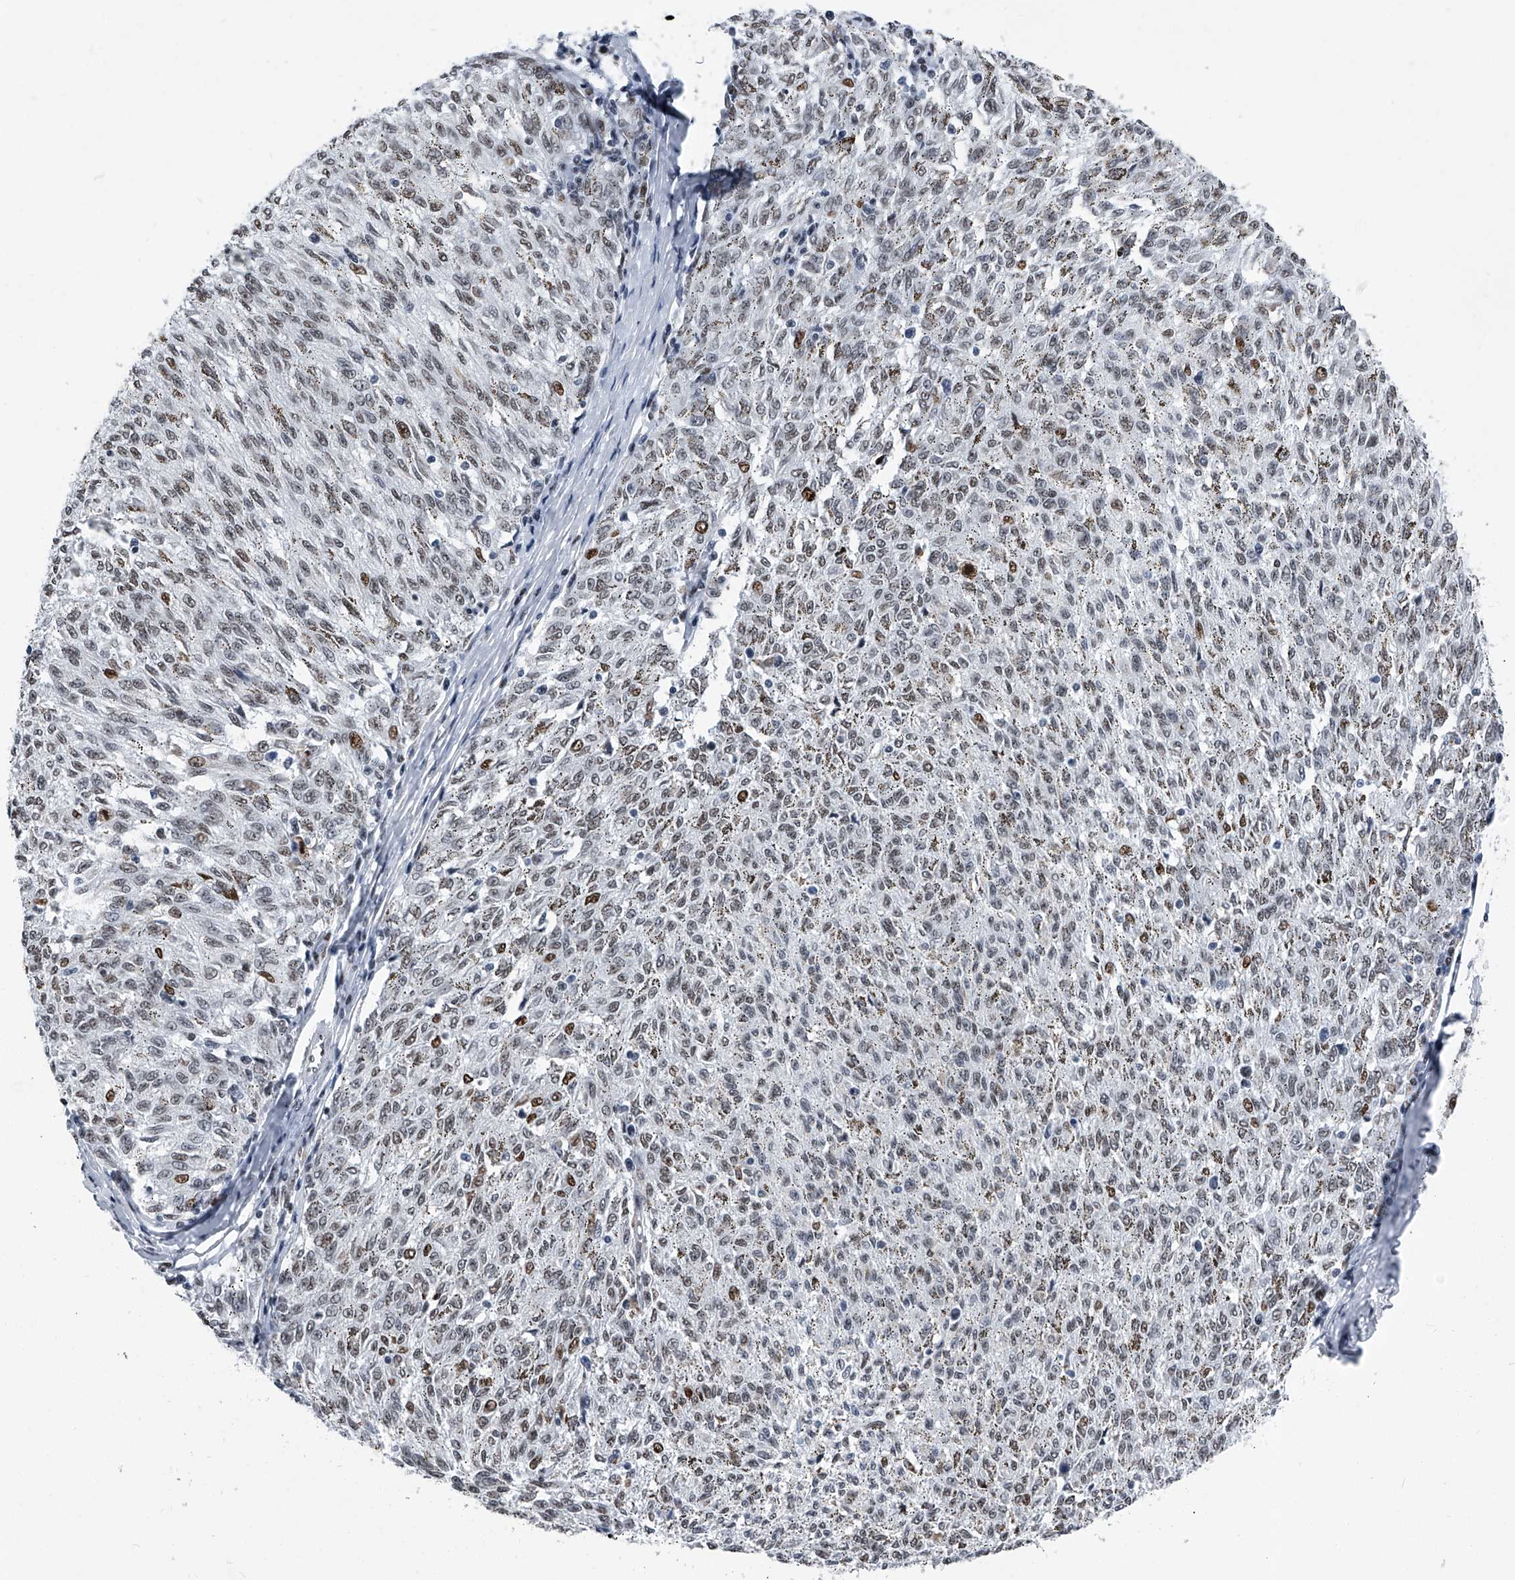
{"staining": {"intensity": "moderate", "quantity": "<25%", "location": "nuclear"}, "tissue": "melanoma", "cell_type": "Tumor cells", "image_type": "cancer", "snomed": [{"axis": "morphology", "description": "Malignant melanoma, NOS"}, {"axis": "topography", "description": "Skin"}], "caption": "A micrograph of malignant melanoma stained for a protein displays moderate nuclear brown staining in tumor cells.", "gene": "SIM2", "patient": {"sex": "female", "age": 72}}